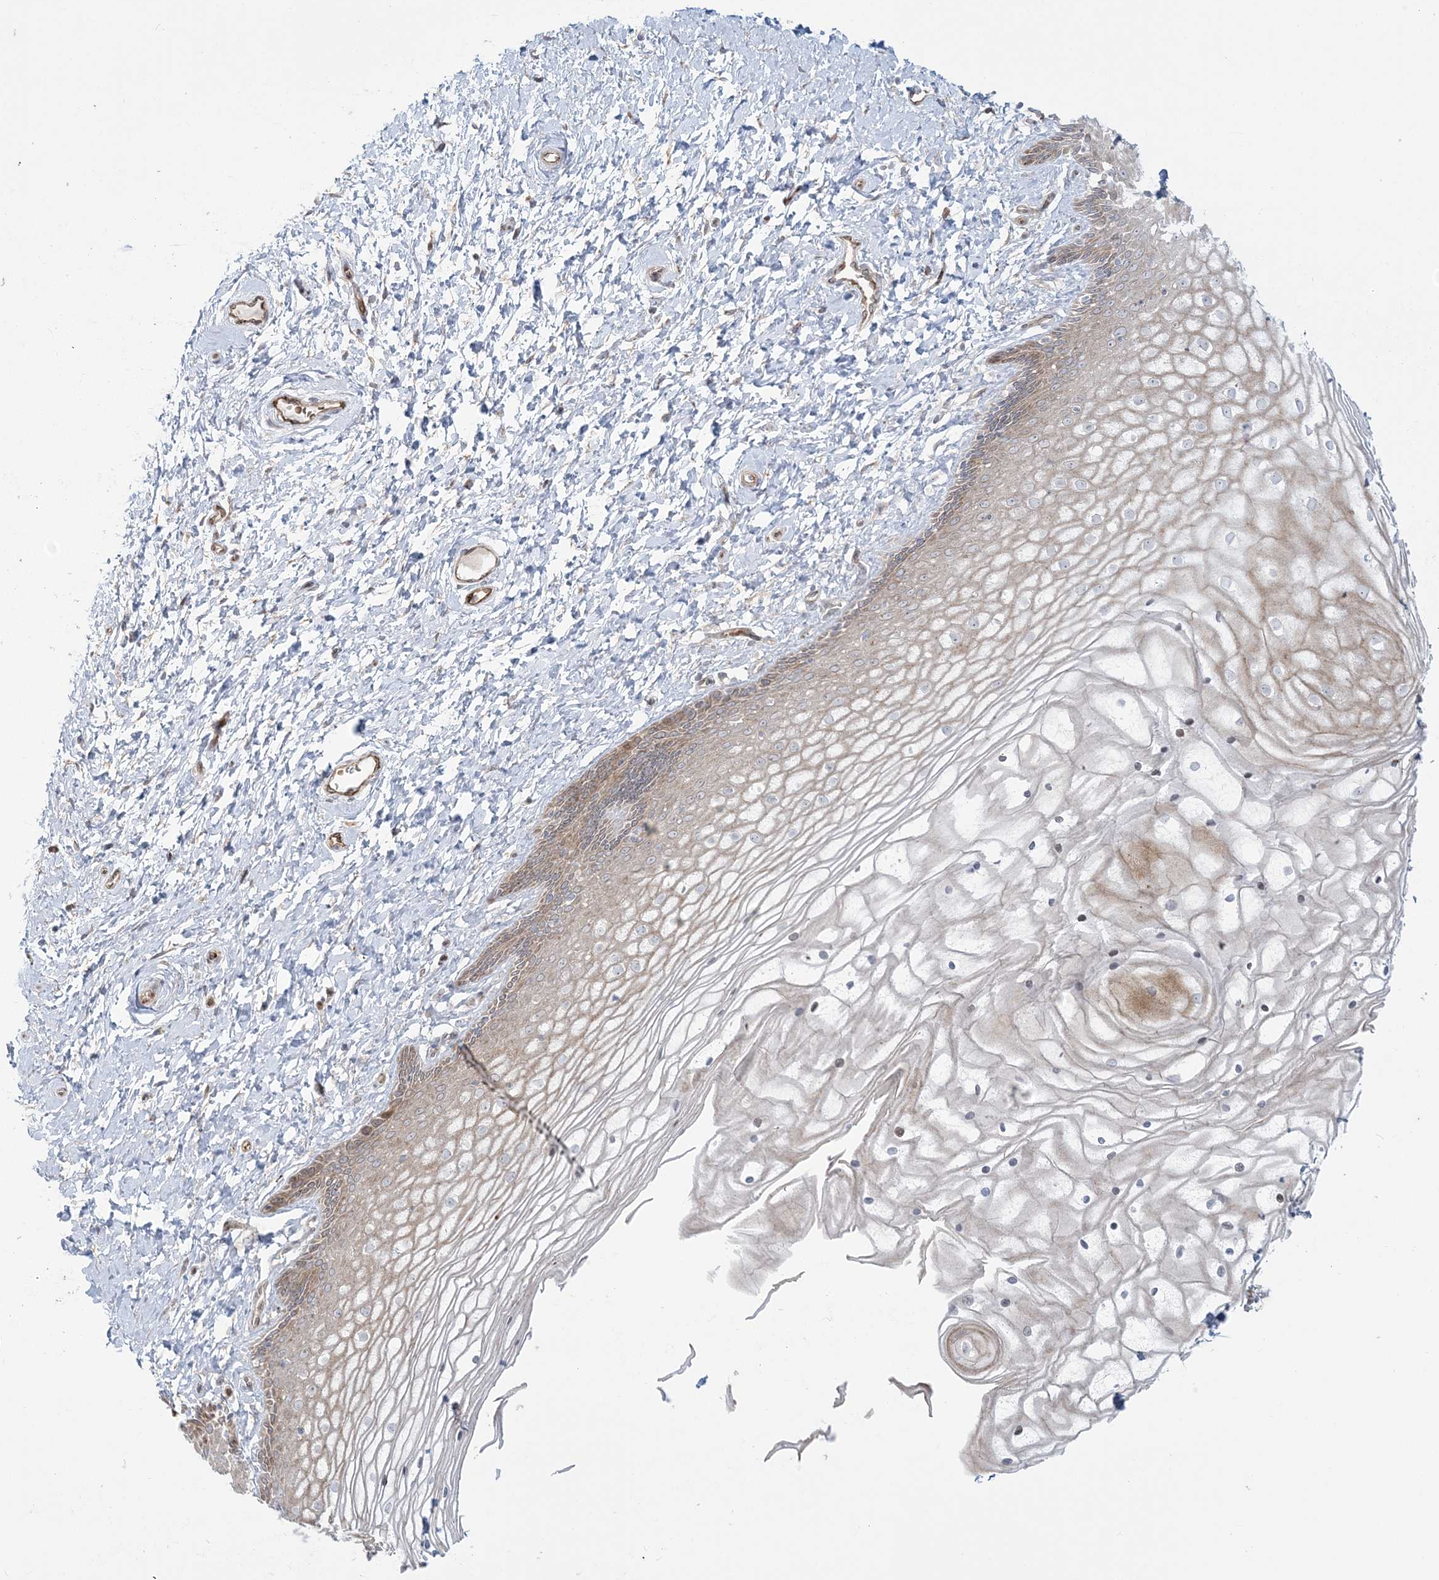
{"staining": {"intensity": "weak", "quantity": "25%-75%", "location": "cytoplasmic/membranous"}, "tissue": "vagina", "cell_type": "Squamous epithelial cells", "image_type": "normal", "snomed": [{"axis": "morphology", "description": "Normal tissue, NOS"}, {"axis": "topography", "description": "Vagina"}, {"axis": "topography", "description": "Cervix"}], "caption": "IHC micrograph of normal human vagina stained for a protein (brown), which displays low levels of weak cytoplasmic/membranous staining in approximately 25%-75% of squamous epithelial cells.", "gene": "NUDT9", "patient": {"sex": "female", "age": 40}}